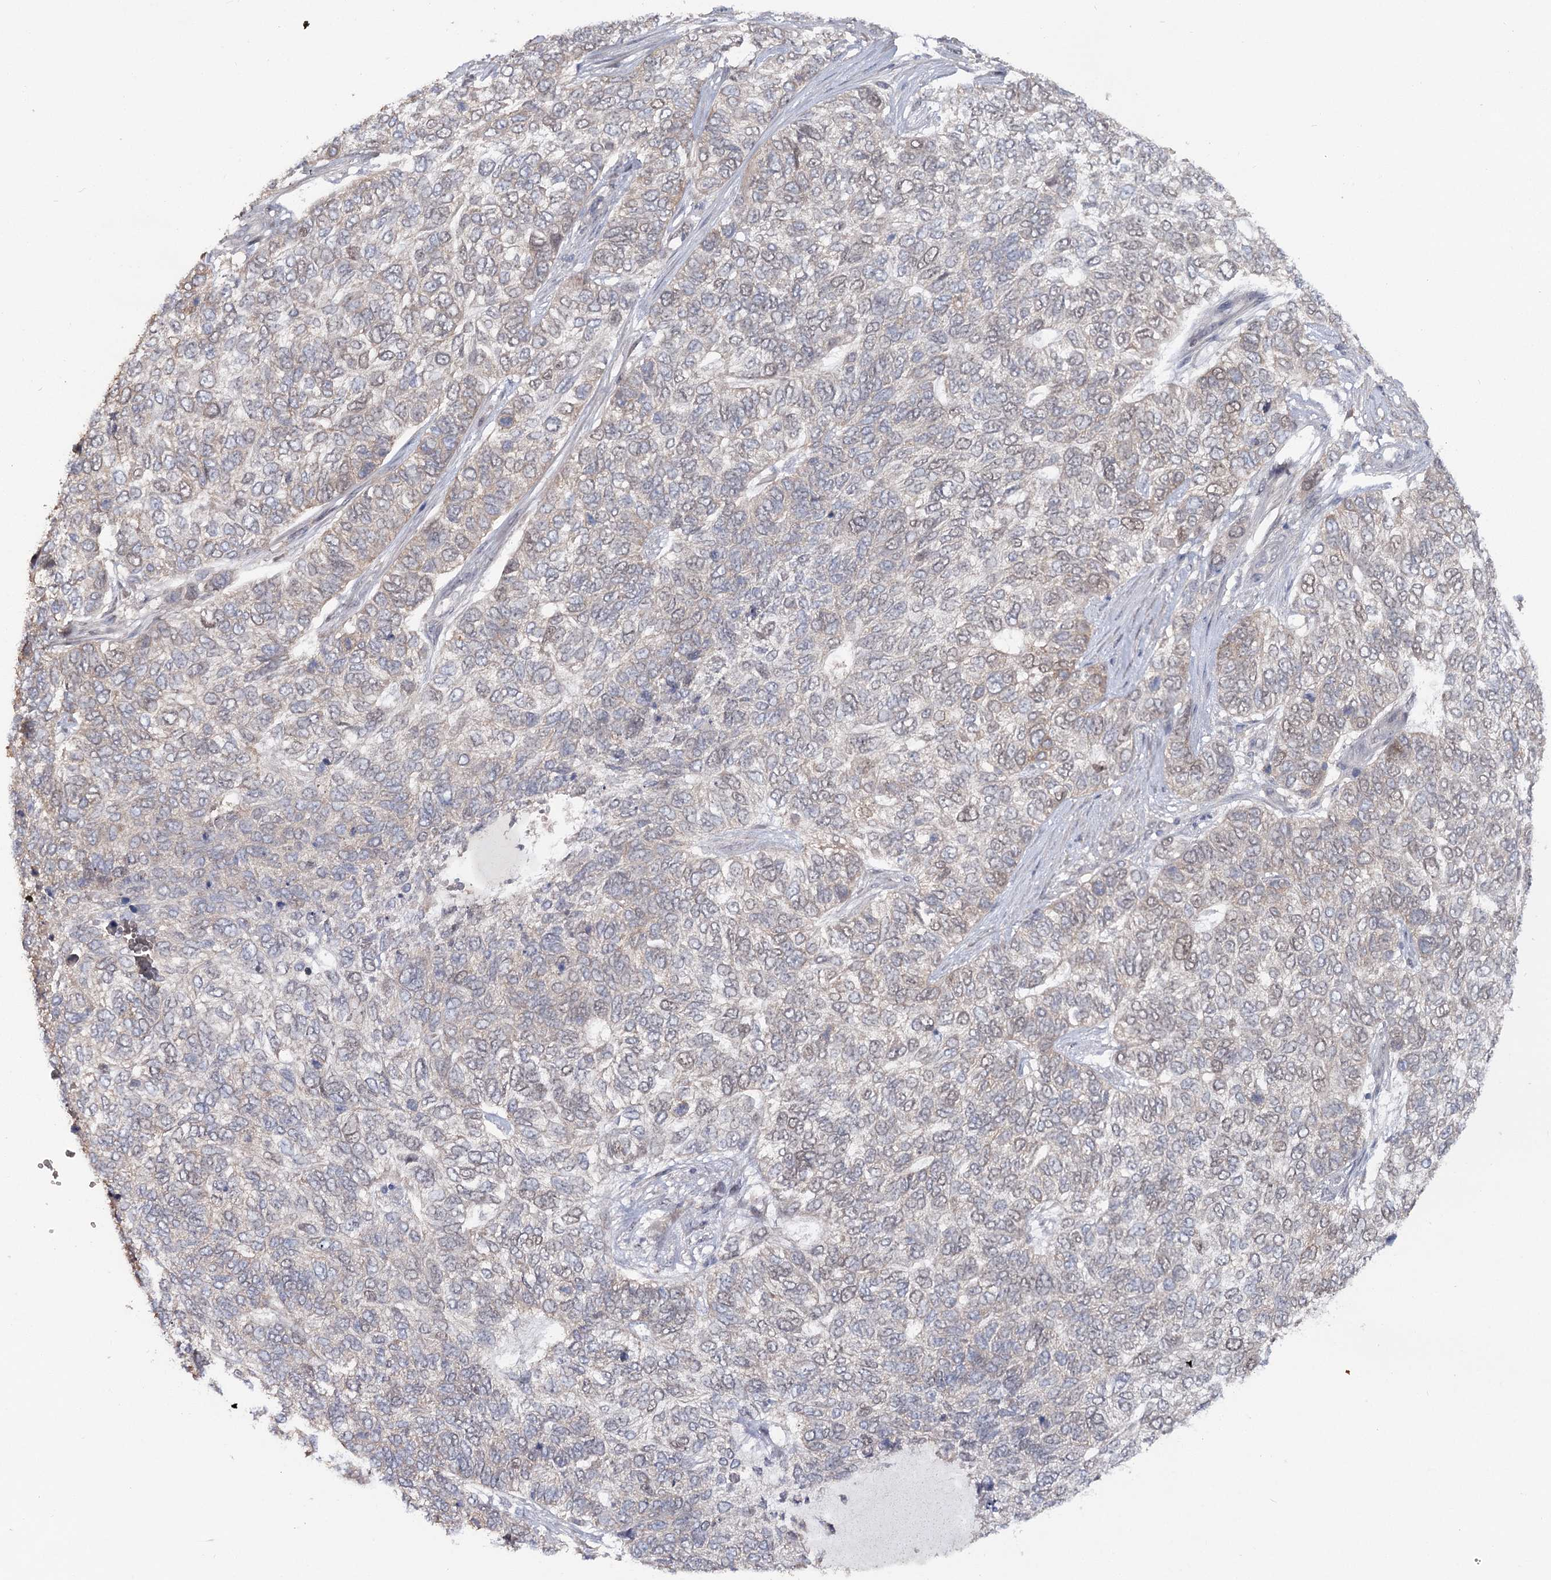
{"staining": {"intensity": "weak", "quantity": "<25%", "location": "cytoplasmic/membranous,nuclear"}, "tissue": "skin cancer", "cell_type": "Tumor cells", "image_type": "cancer", "snomed": [{"axis": "morphology", "description": "Basal cell carcinoma"}, {"axis": "topography", "description": "Skin"}], "caption": "DAB (3,3'-diaminobenzidine) immunohistochemical staining of human basal cell carcinoma (skin) displays no significant expression in tumor cells.", "gene": "MAP3K13", "patient": {"sex": "female", "age": 65}}